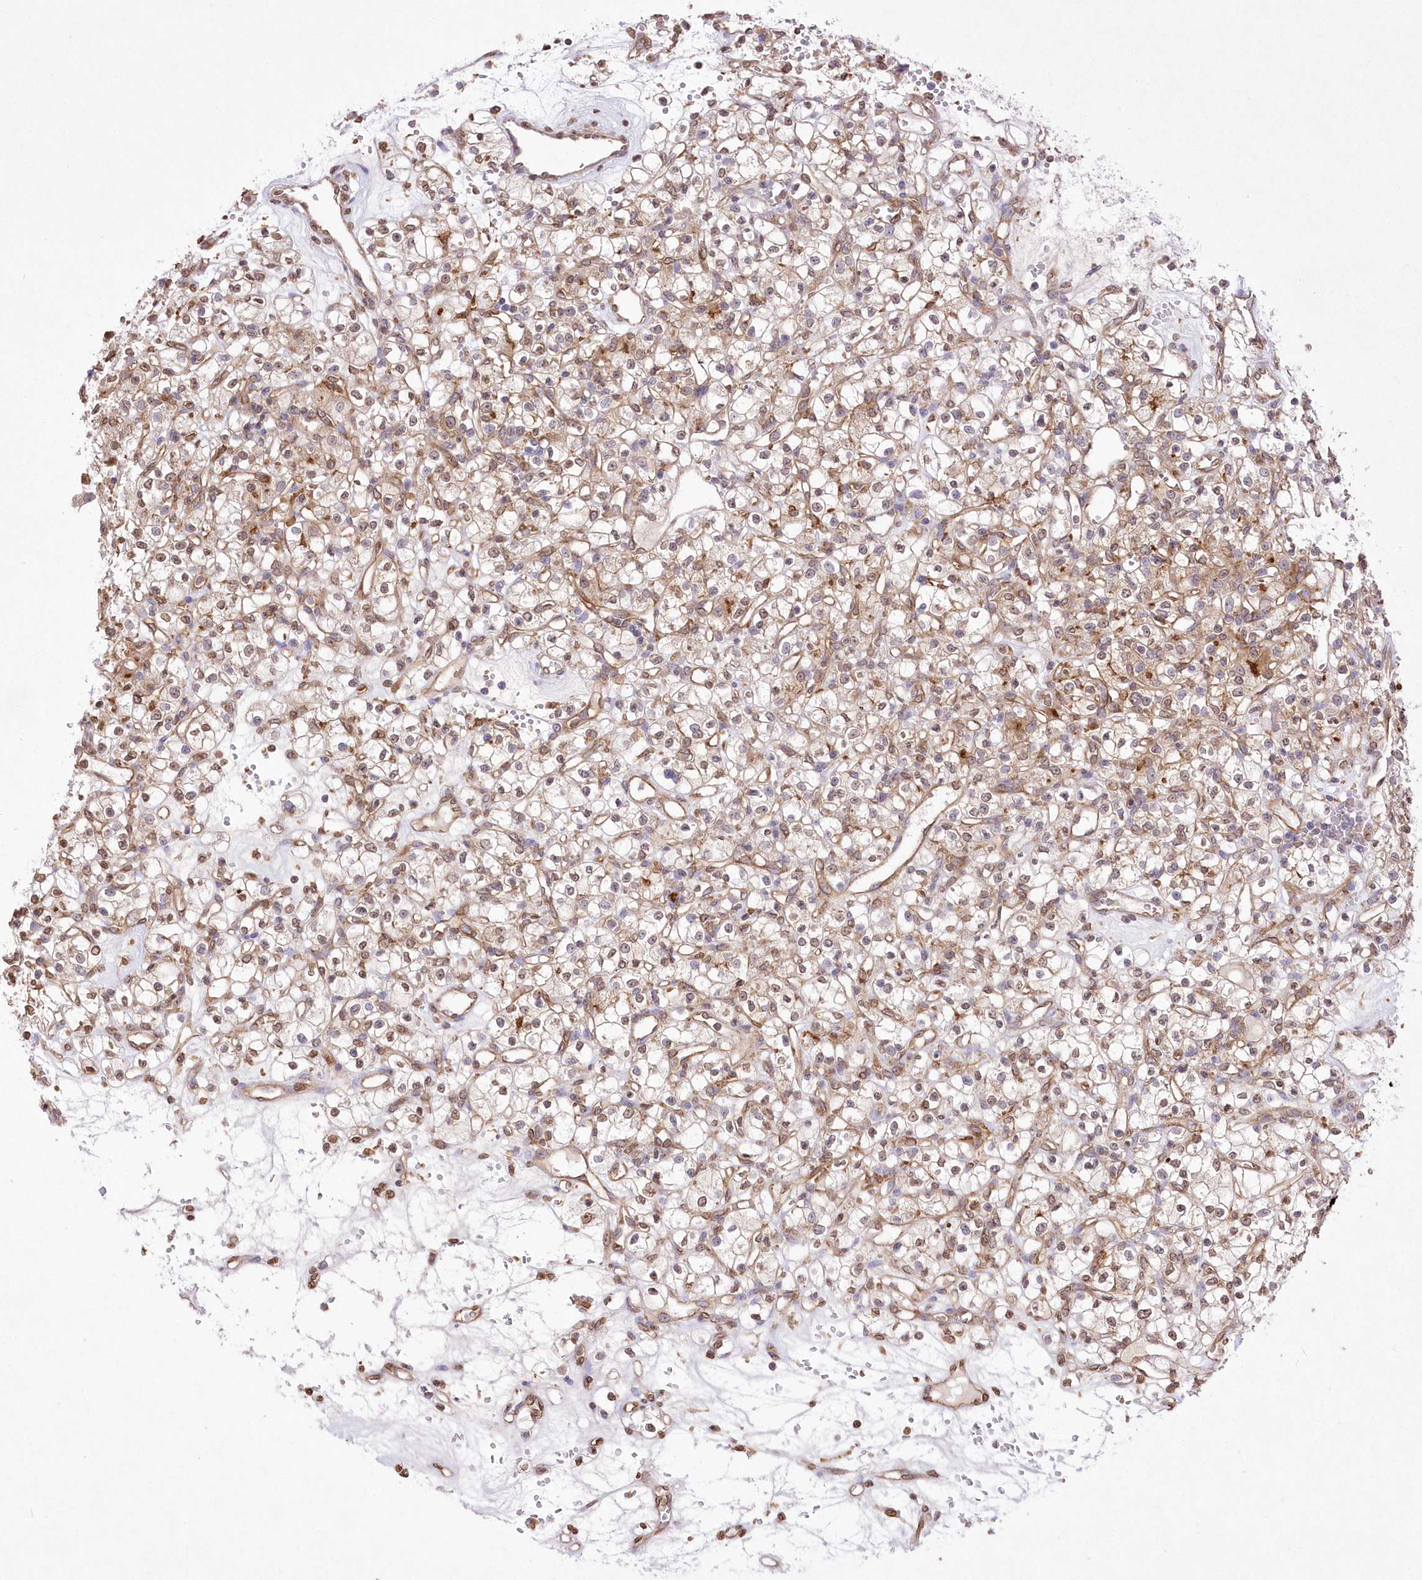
{"staining": {"intensity": "moderate", "quantity": ">75%", "location": "cytoplasmic/membranous,nuclear"}, "tissue": "renal cancer", "cell_type": "Tumor cells", "image_type": "cancer", "snomed": [{"axis": "morphology", "description": "Adenocarcinoma, NOS"}, {"axis": "topography", "description": "Kidney"}], "caption": "Renal cancer was stained to show a protein in brown. There is medium levels of moderate cytoplasmic/membranous and nuclear expression in about >75% of tumor cells.", "gene": "FCHO2", "patient": {"sex": "female", "age": 59}}